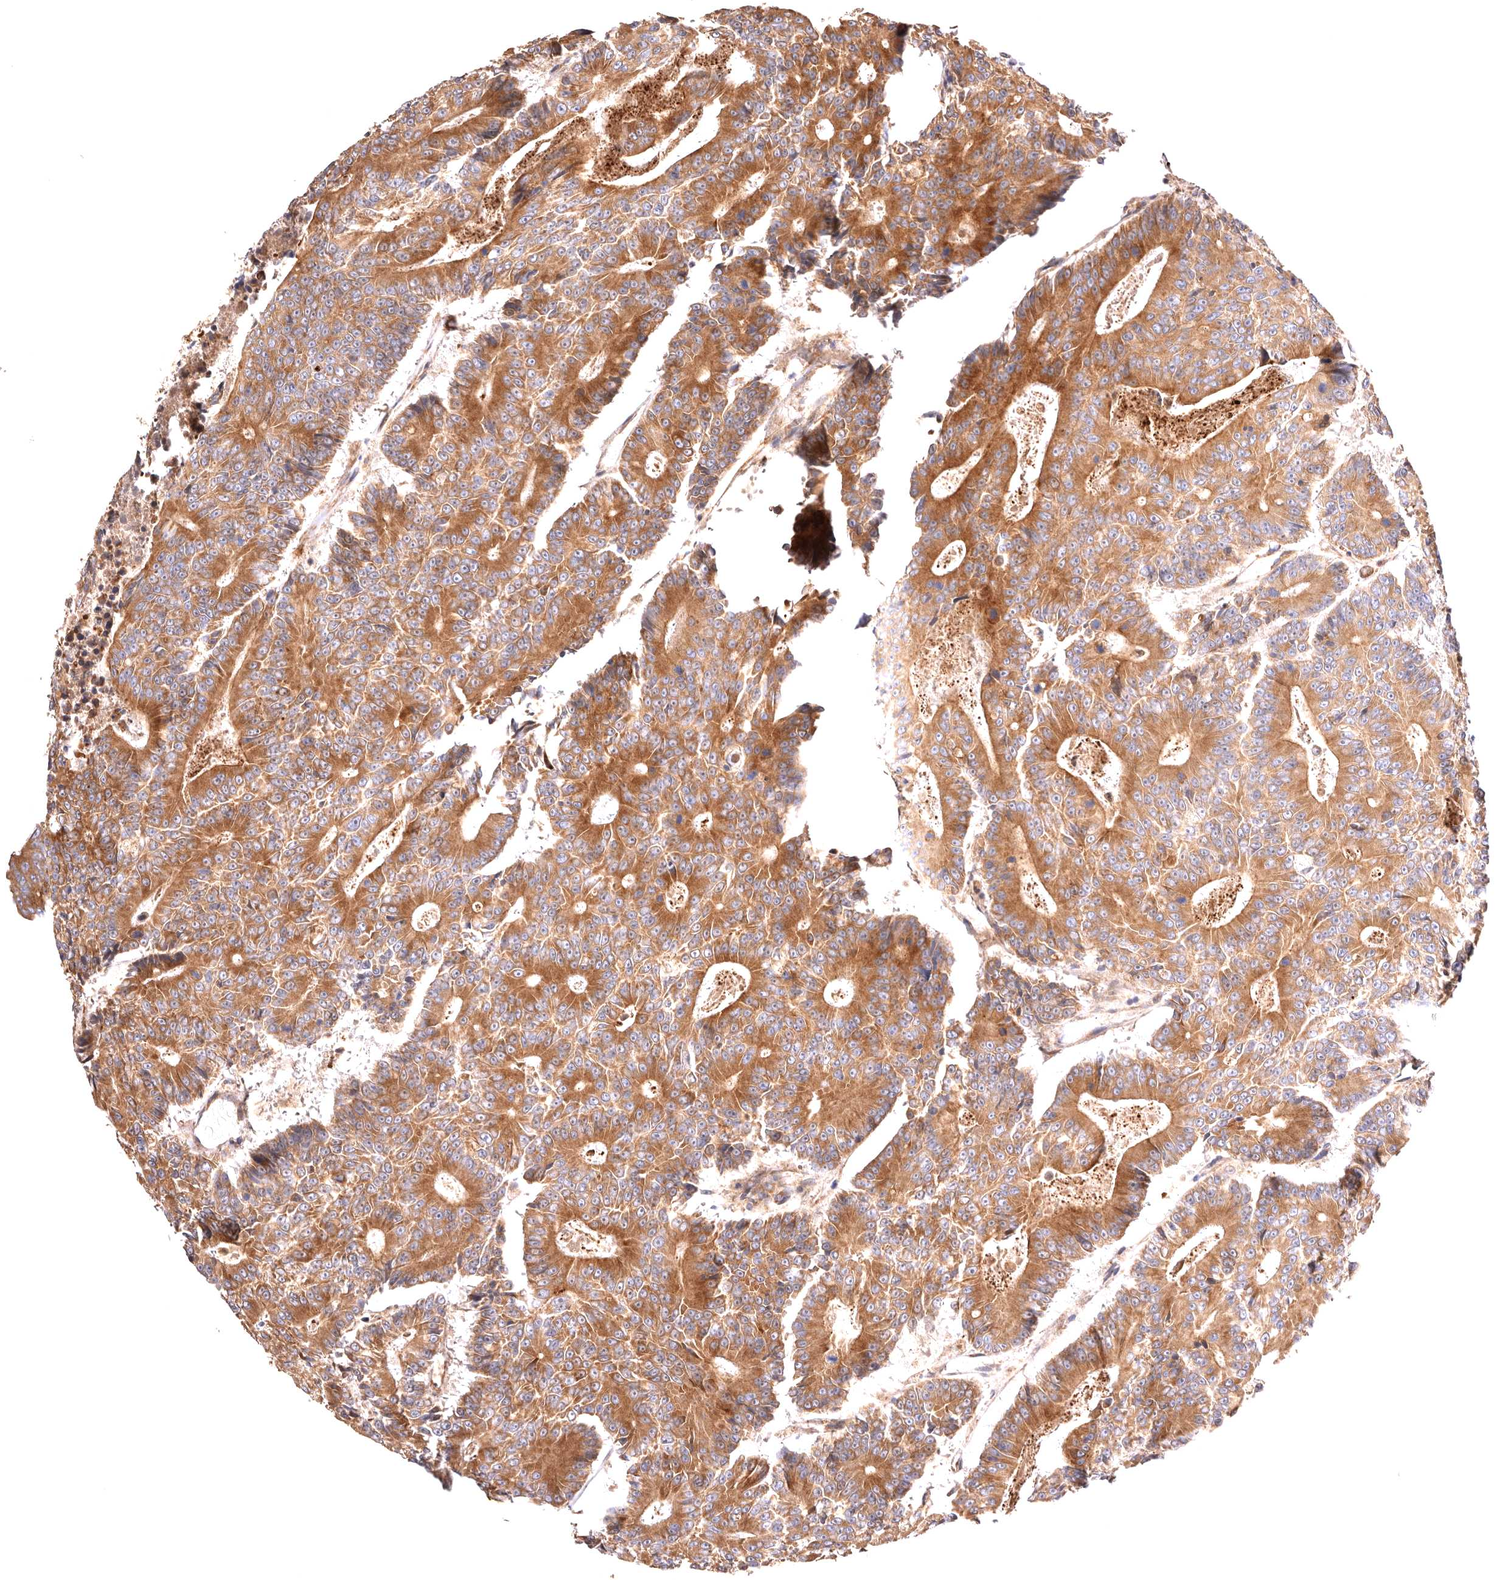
{"staining": {"intensity": "moderate", "quantity": ">75%", "location": "cytoplasmic/membranous"}, "tissue": "colorectal cancer", "cell_type": "Tumor cells", "image_type": "cancer", "snomed": [{"axis": "morphology", "description": "Adenocarcinoma, NOS"}, {"axis": "topography", "description": "Colon"}], "caption": "Adenocarcinoma (colorectal) was stained to show a protein in brown. There is medium levels of moderate cytoplasmic/membranous staining in approximately >75% of tumor cells. The staining was performed using DAB, with brown indicating positive protein expression. Nuclei are stained blue with hematoxylin.", "gene": "VPS45", "patient": {"sex": "male", "age": 83}}